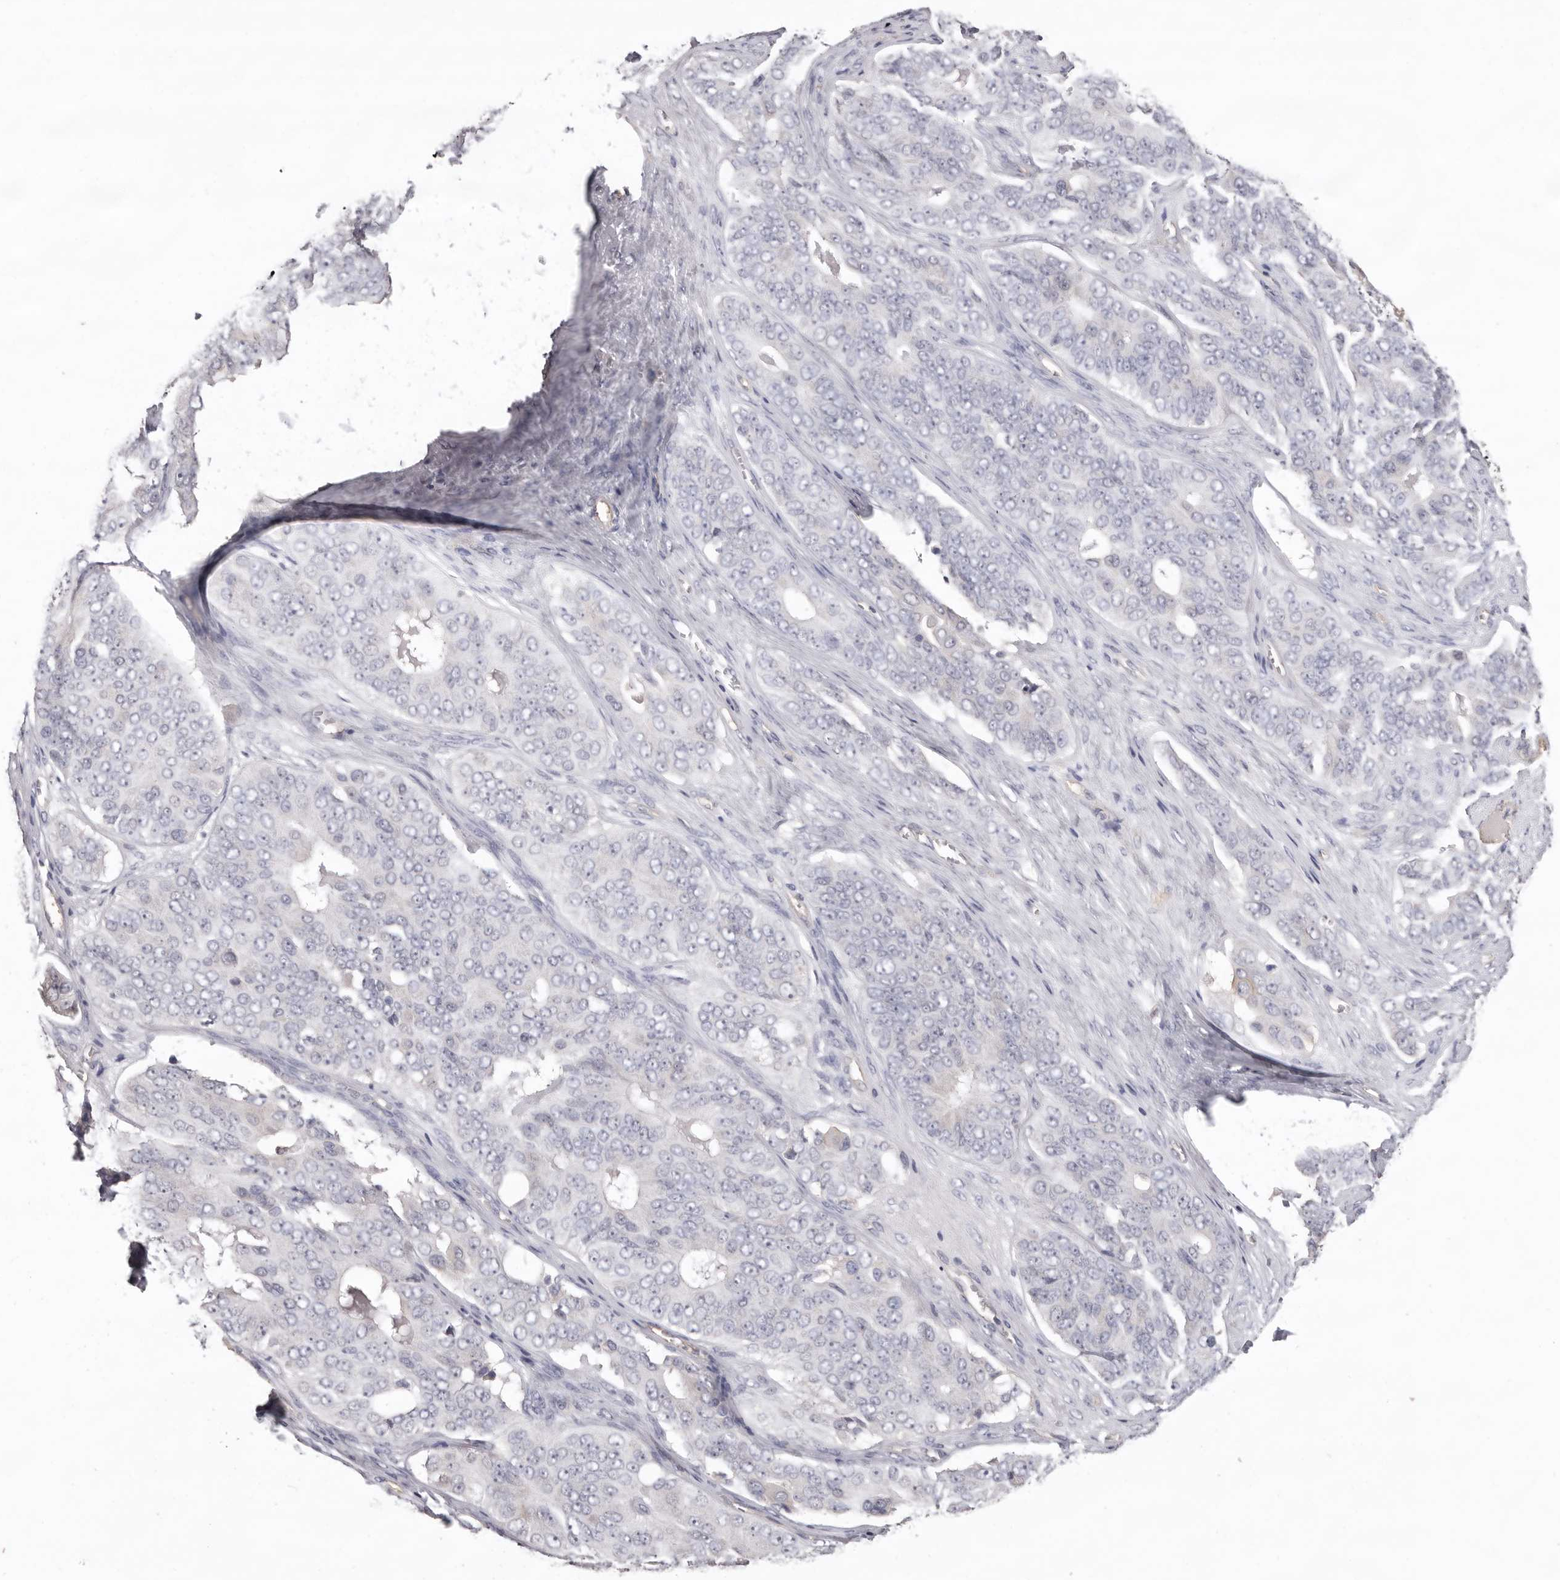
{"staining": {"intensity": "negative", "quantity": "none", "location": "none"}, "tissue": "ovarian cancer", "cell_type": "Tumor cells", "image_type": "cancer", "snomed": [{"axis": "morphology", "description": "Carcinoma, endometroid"}, {"axis": "topography", "description": "Ovary"}], "caption": "Tumor cells are negative for brown protein staining in endometroid carcinoma (ovarian). (Immunohistochemistry (ihc), brightfield microscopy, high magnification).", "gene": "MMACHC", "patient": {"sex": "female", "age": 51}}